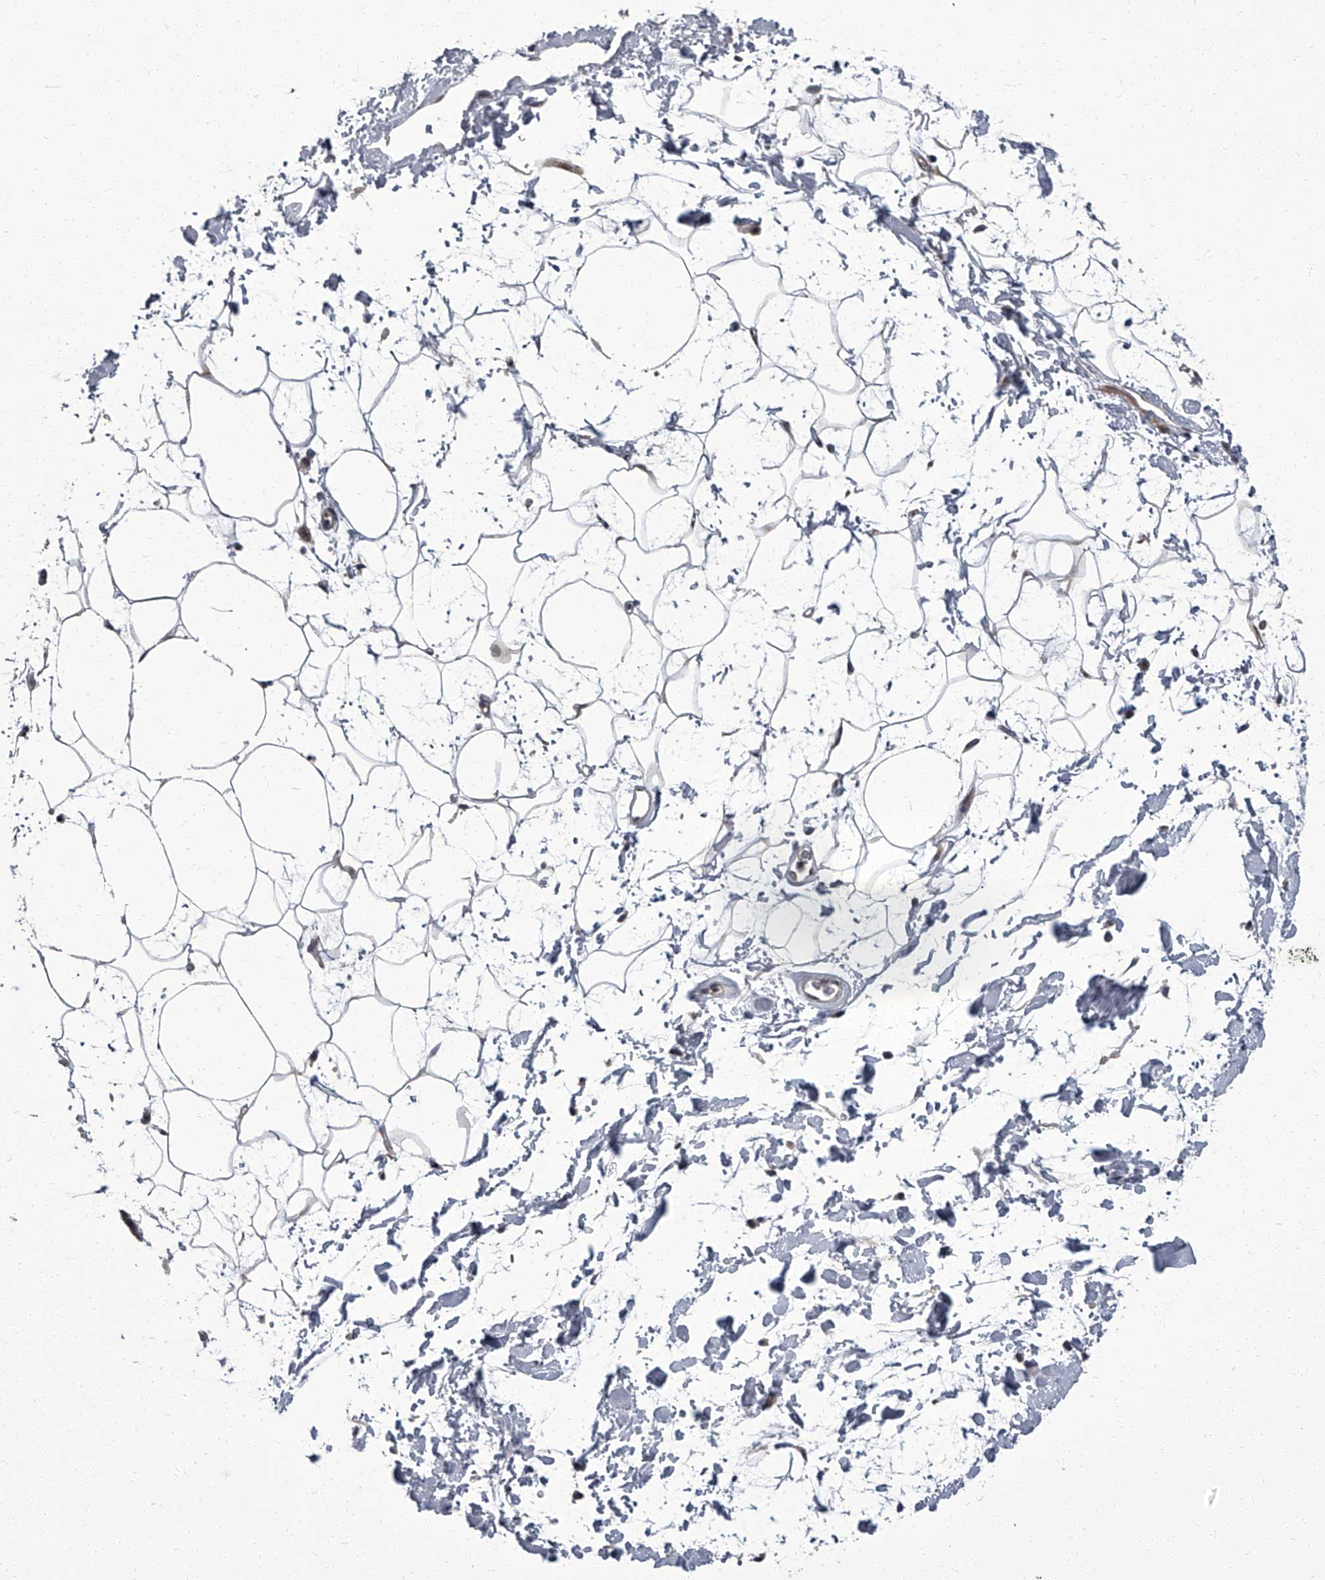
{"staining": {"intensity": "negative", "quantity": "none", "location": "none"}, "tissue": "adipose tissue", "cell_type": "Adipocytes", "image_type": "normal", "snomed": [{"axis": "morphology", "description": "Normal tissue, NOS"}, {"axis": "topography", "description": "Soft tissue"}], "caption": "The histopathology image demonstrates no staining of adipocytes in unremarkable adipose tissue.", "gene": "ZNF274", "patient": {"sex": "male", "age": 72}}